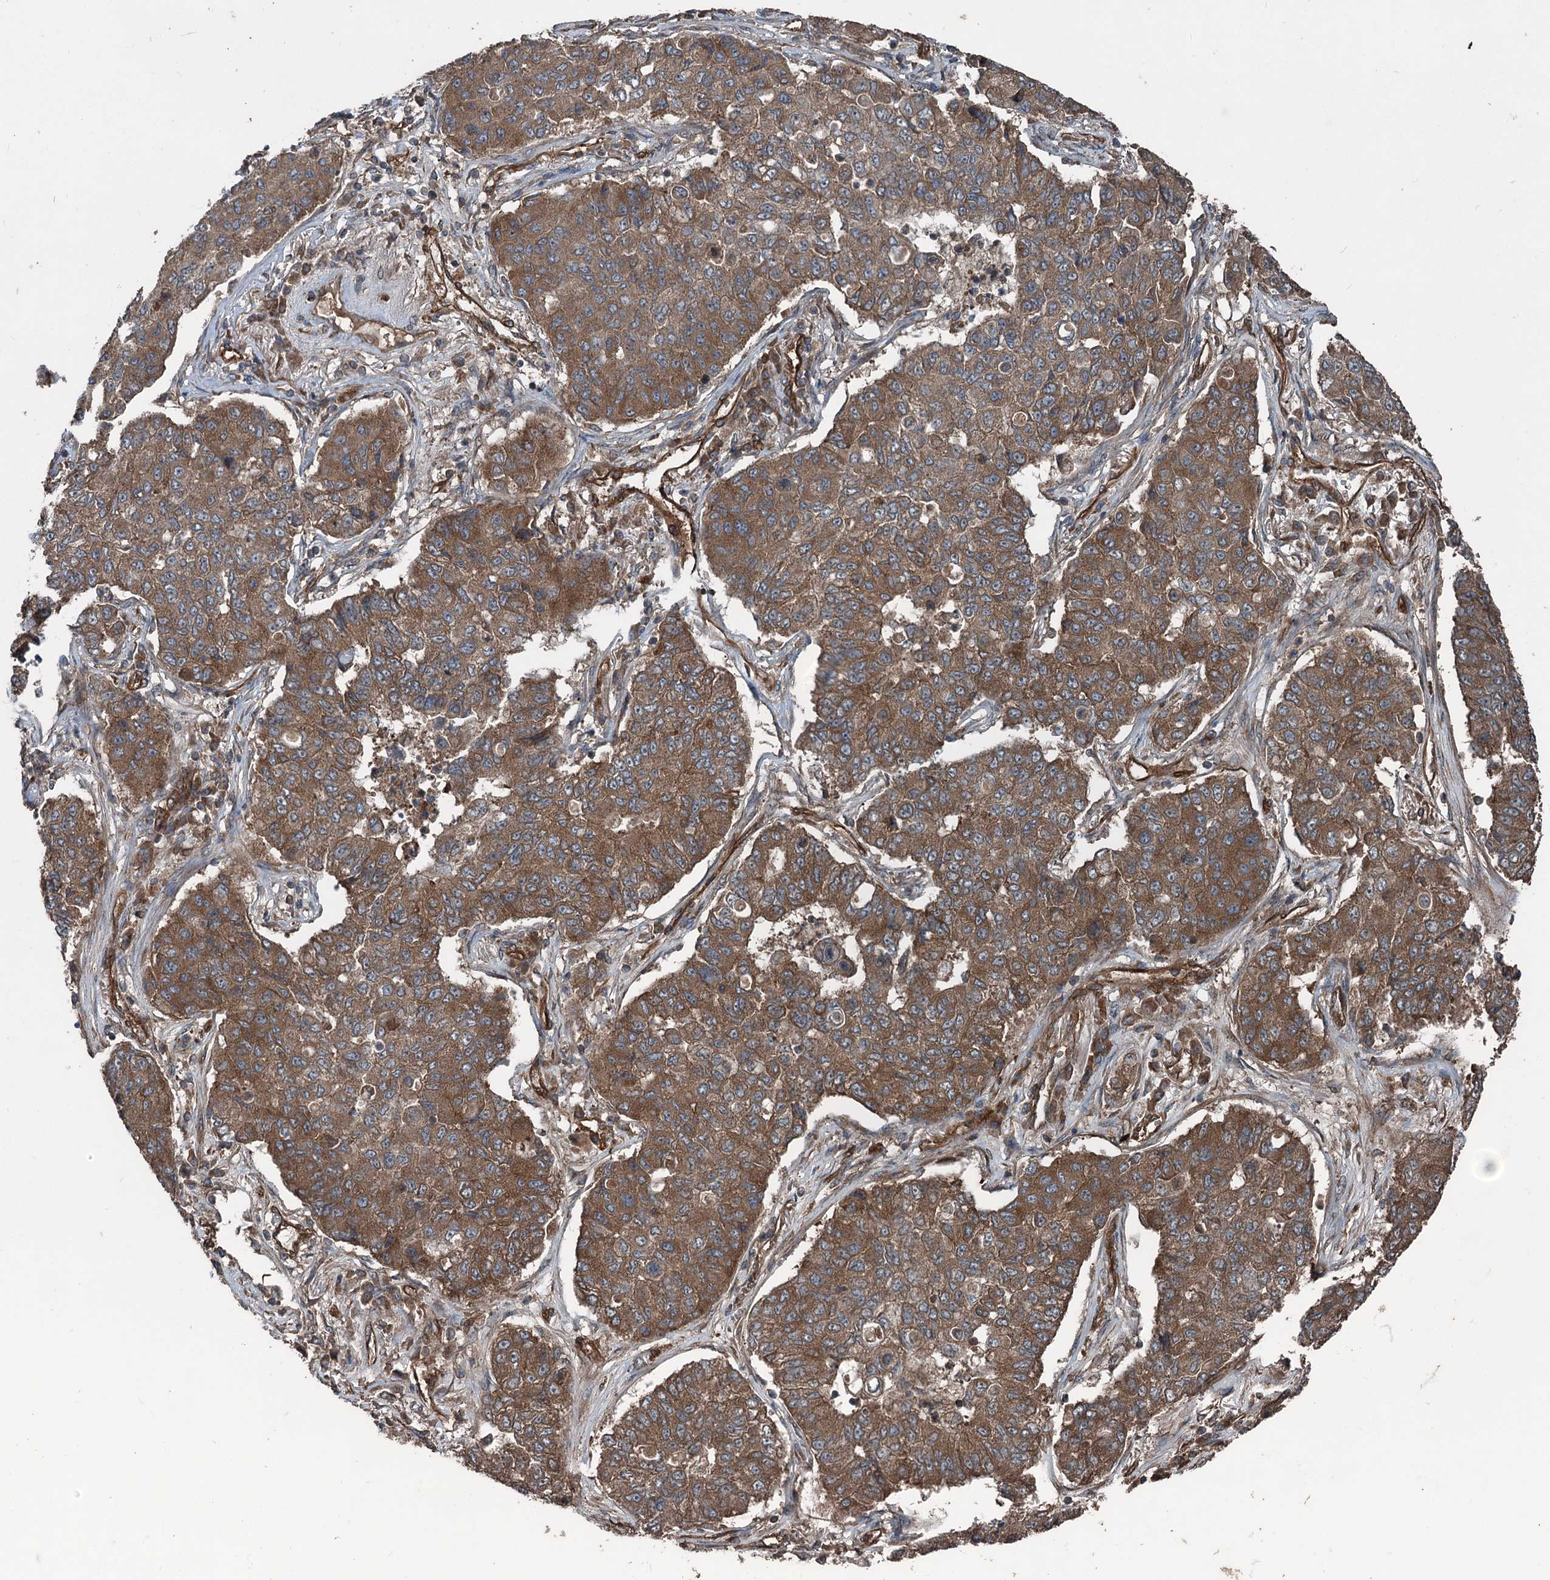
{"staining": {"intensity": "moderate", "quantity": ">75%", "location": "cytoplasmic/membranous"}, "tissue": "lung cancer", "cell_type": "Tumor cells", "image_type": "cancer", "snomed": [{"axis": "morphology", "description": "Squamous cell carcinoma, NOS"}, {"axis": "topography", "description": "Lung"}], "caption": "This micrograph exhibits lung cancer (squamous cell carcinoma) stained with immunohistochemistry to label a protein in brown. The cytoplasmic/membranous of tumor cells show moderate positivity for the protein. Nuclei are counter-stained blue.", "gene": "RNF214", "patient": {"sex": "male", "age": 74}}